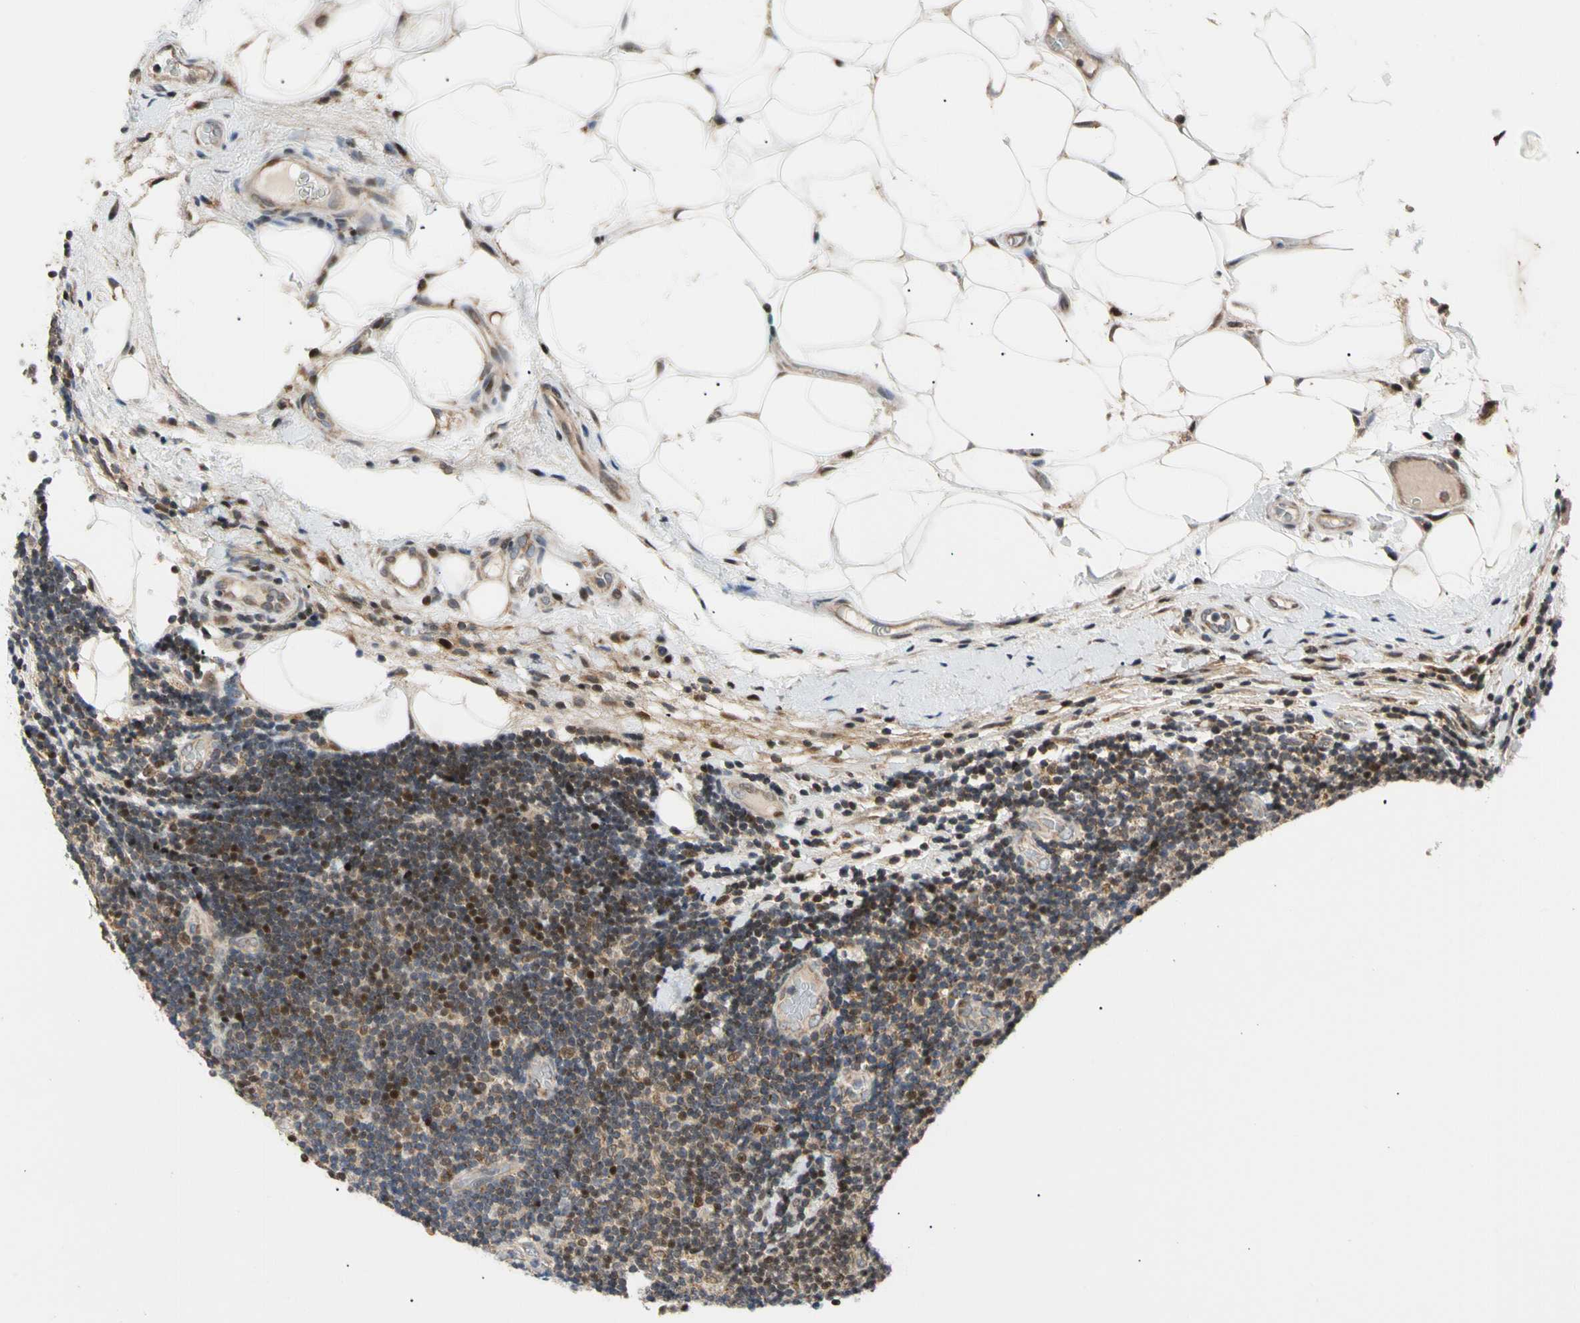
{"staining": {"intensity": "strong", "quantity": "25%-75%", "location": "nuclear"}, "tissue": "lymphoma", "cell_type": "Tumor cells", "image_type": "cancer", "snomed": [{"axis": "morphology", "description": "Malignant lymphoma, non-Hodgkin's type, Low grade"}, {"axis": "topography", "description": "Lymph node"}], "caption": "Protein expression analysis of lymphoma demonstrates strong nuclear staining in approximately 25%-75% of tumor cells. Using DAB (brown) and hematoxylin (blue) stains, captured at high magnification using brightfield microscopy.", "gene": "E2F1", "patient": {"sex": "male", "age": 83}}